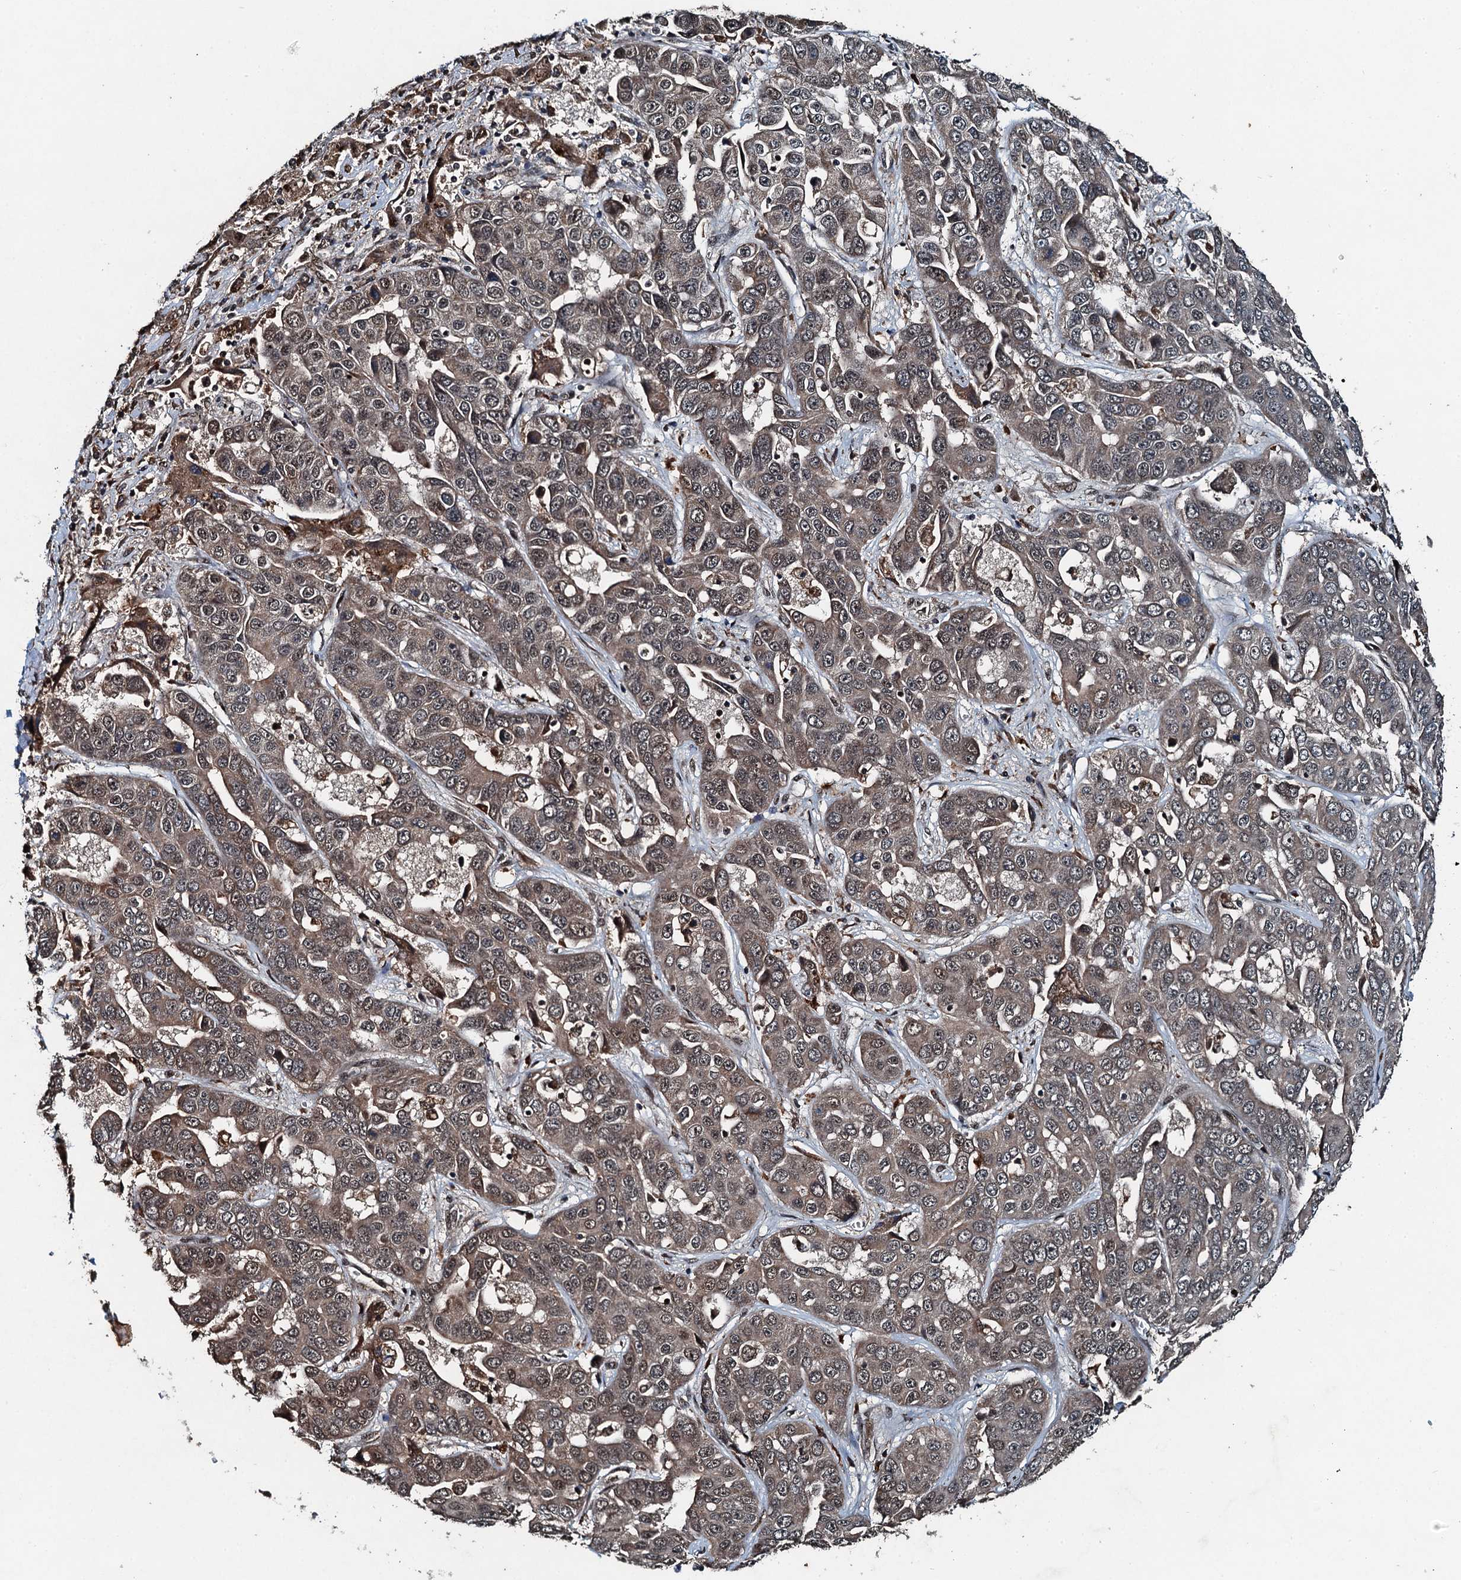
{"staining": {"intensity": "moderate", "quantity": "25%-75%", "location": "cytoplasmic/membranous,nuclear"}, "tissue": "liver cancer", "cell_type": "Tumor cells", "image_type": "cancer", "snomed": [{"axis": "morphology", "description": "Cholangiocarcinoma"}, {"axis": "topography", "description": "Liver"}], "caption": "Immunohistochemical staining of human liver cancer (cholangiocarcinoma) shows medium levels of moderate cytoplasmic/membranous and nuclear protein staining in about 25%-75% of tumor cells.", "gene": "UBXN6", "patient": {"sex": "female", "age": 52}}